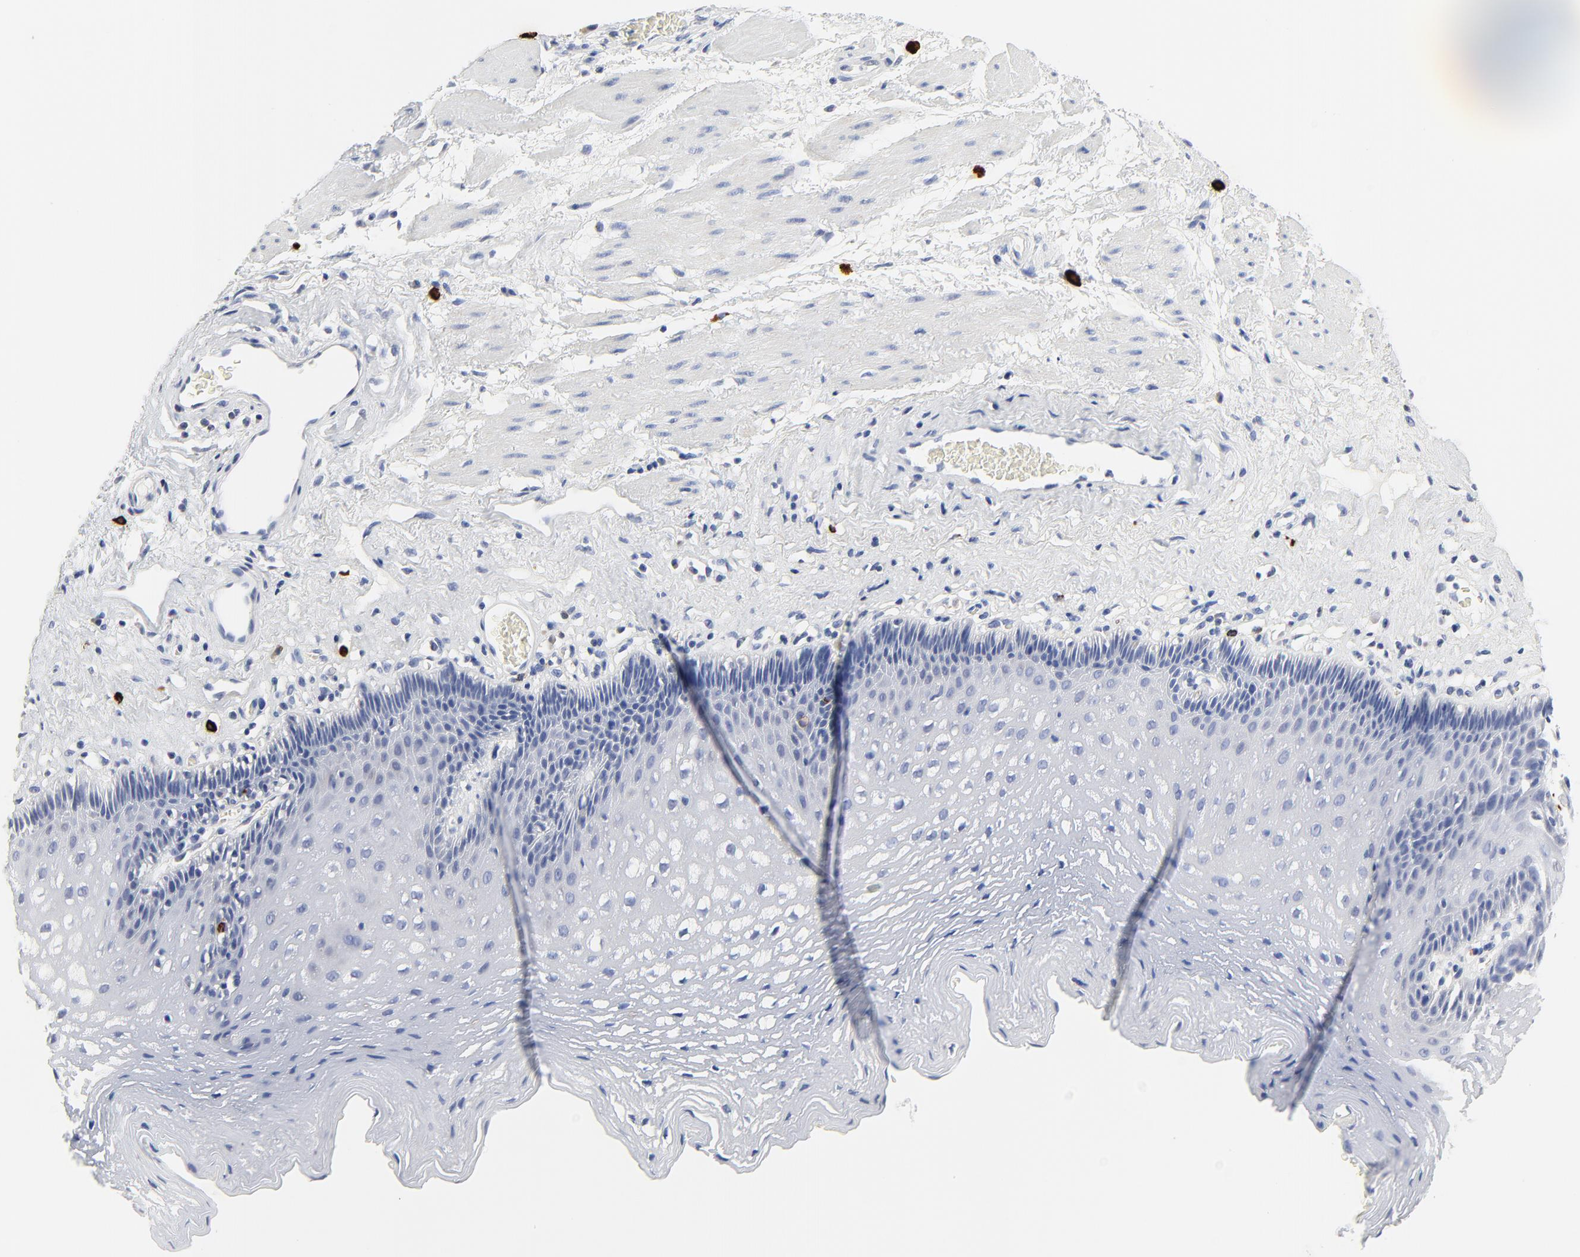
{"staining": {"intensity": "weak", "quantity": "25%-75%", "location": "cytoplasmic/membranous"}, "tissue": "esophagus", "cell_type": "Squamous epithelial cells", "image_type": "normal", "snomed": [{"axis": "morphology", "description": "Normal tissue, NOS"}, {"axis": "topography", "description": "Esophagus"}], "caption": "Brown immunohistochemical staining in unremarkable human esophagus shows weak cytoplasmic/membranous expression in approximately 25%-75% of squamous epithelial cells. (DAB IHC, brown staining for protein, blue staining for nuclei).", "gene": "FBXL5", "patient": {"sex": "female", "age": 70}}